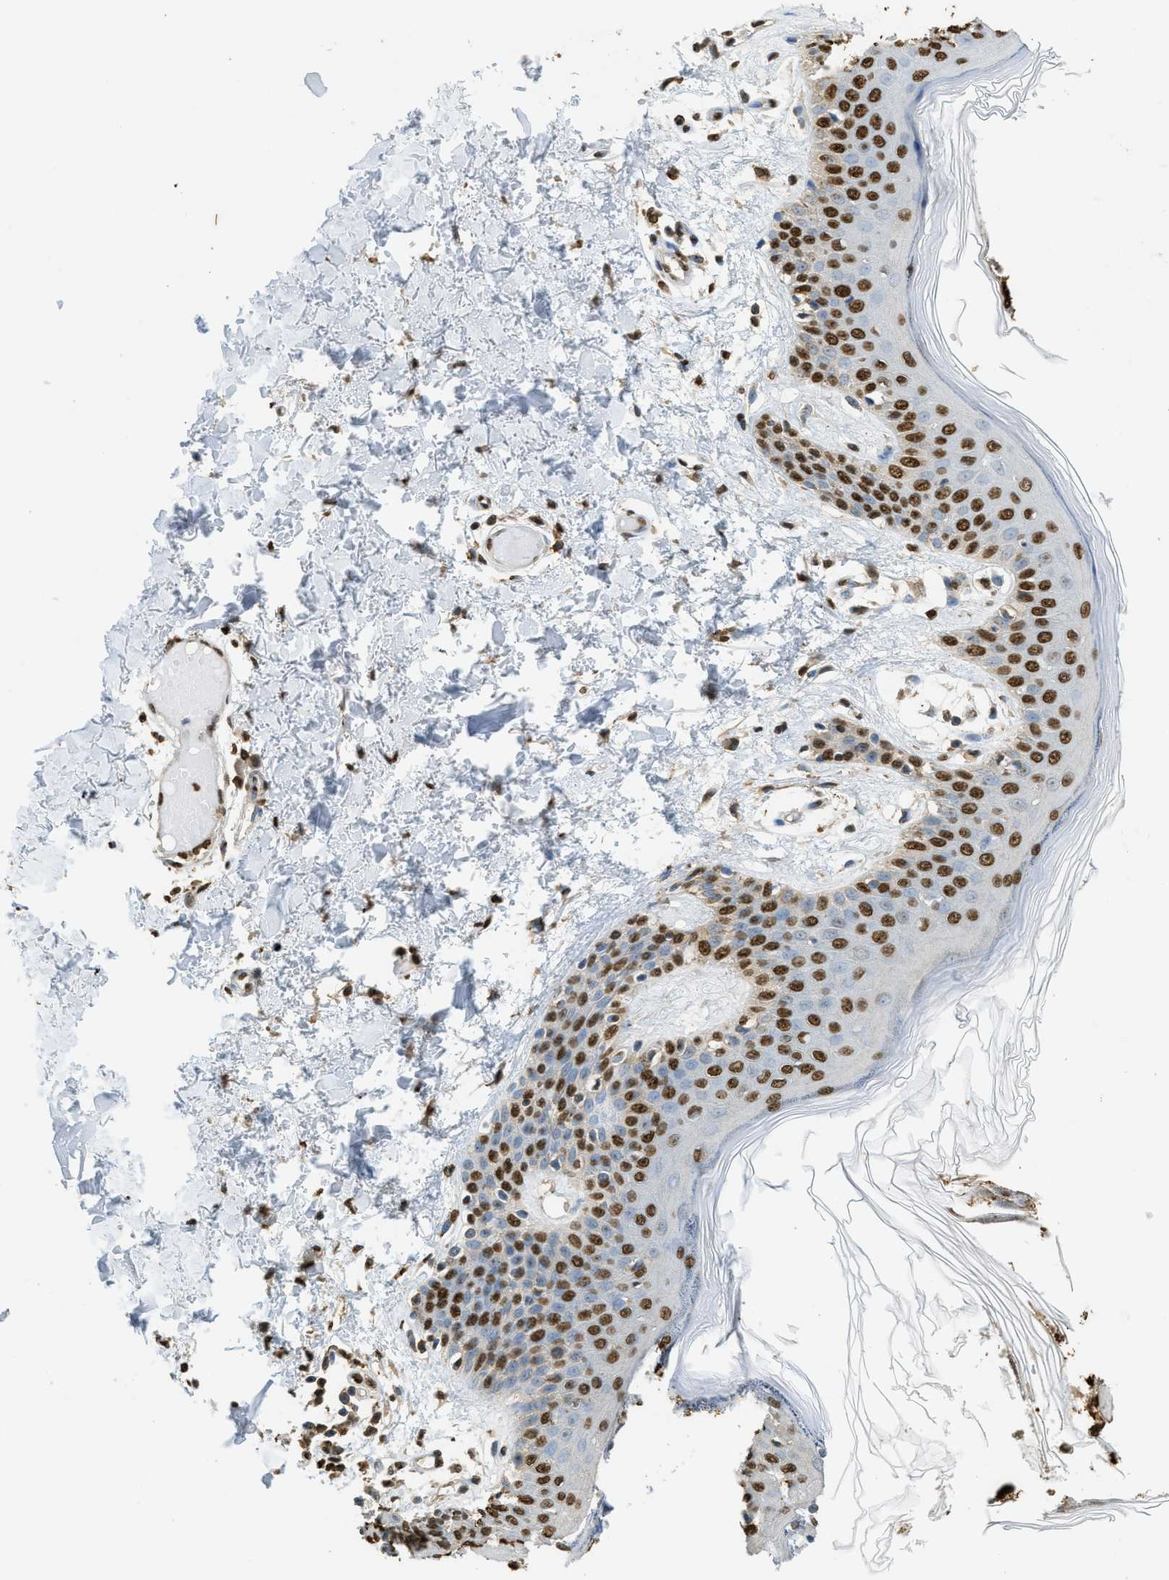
{"staining": {"intensity": "strong", "quantity": ">75%", "location": "nuclear"}, "tissue": "skin", "cell_type": "Fibroblasts", "image_type": "normal", "snomed": [{"axis": "morphology", "description": "Normal tissue, NOS"}, {"axis": "topography", "description": "Skin"}], "caption": "A high amount of strong nuclear staining is seen in about >75% of fibroblasts in benign skin.", "gene": "NR5A2", "patient": {"sex": "male", "age": 53}}